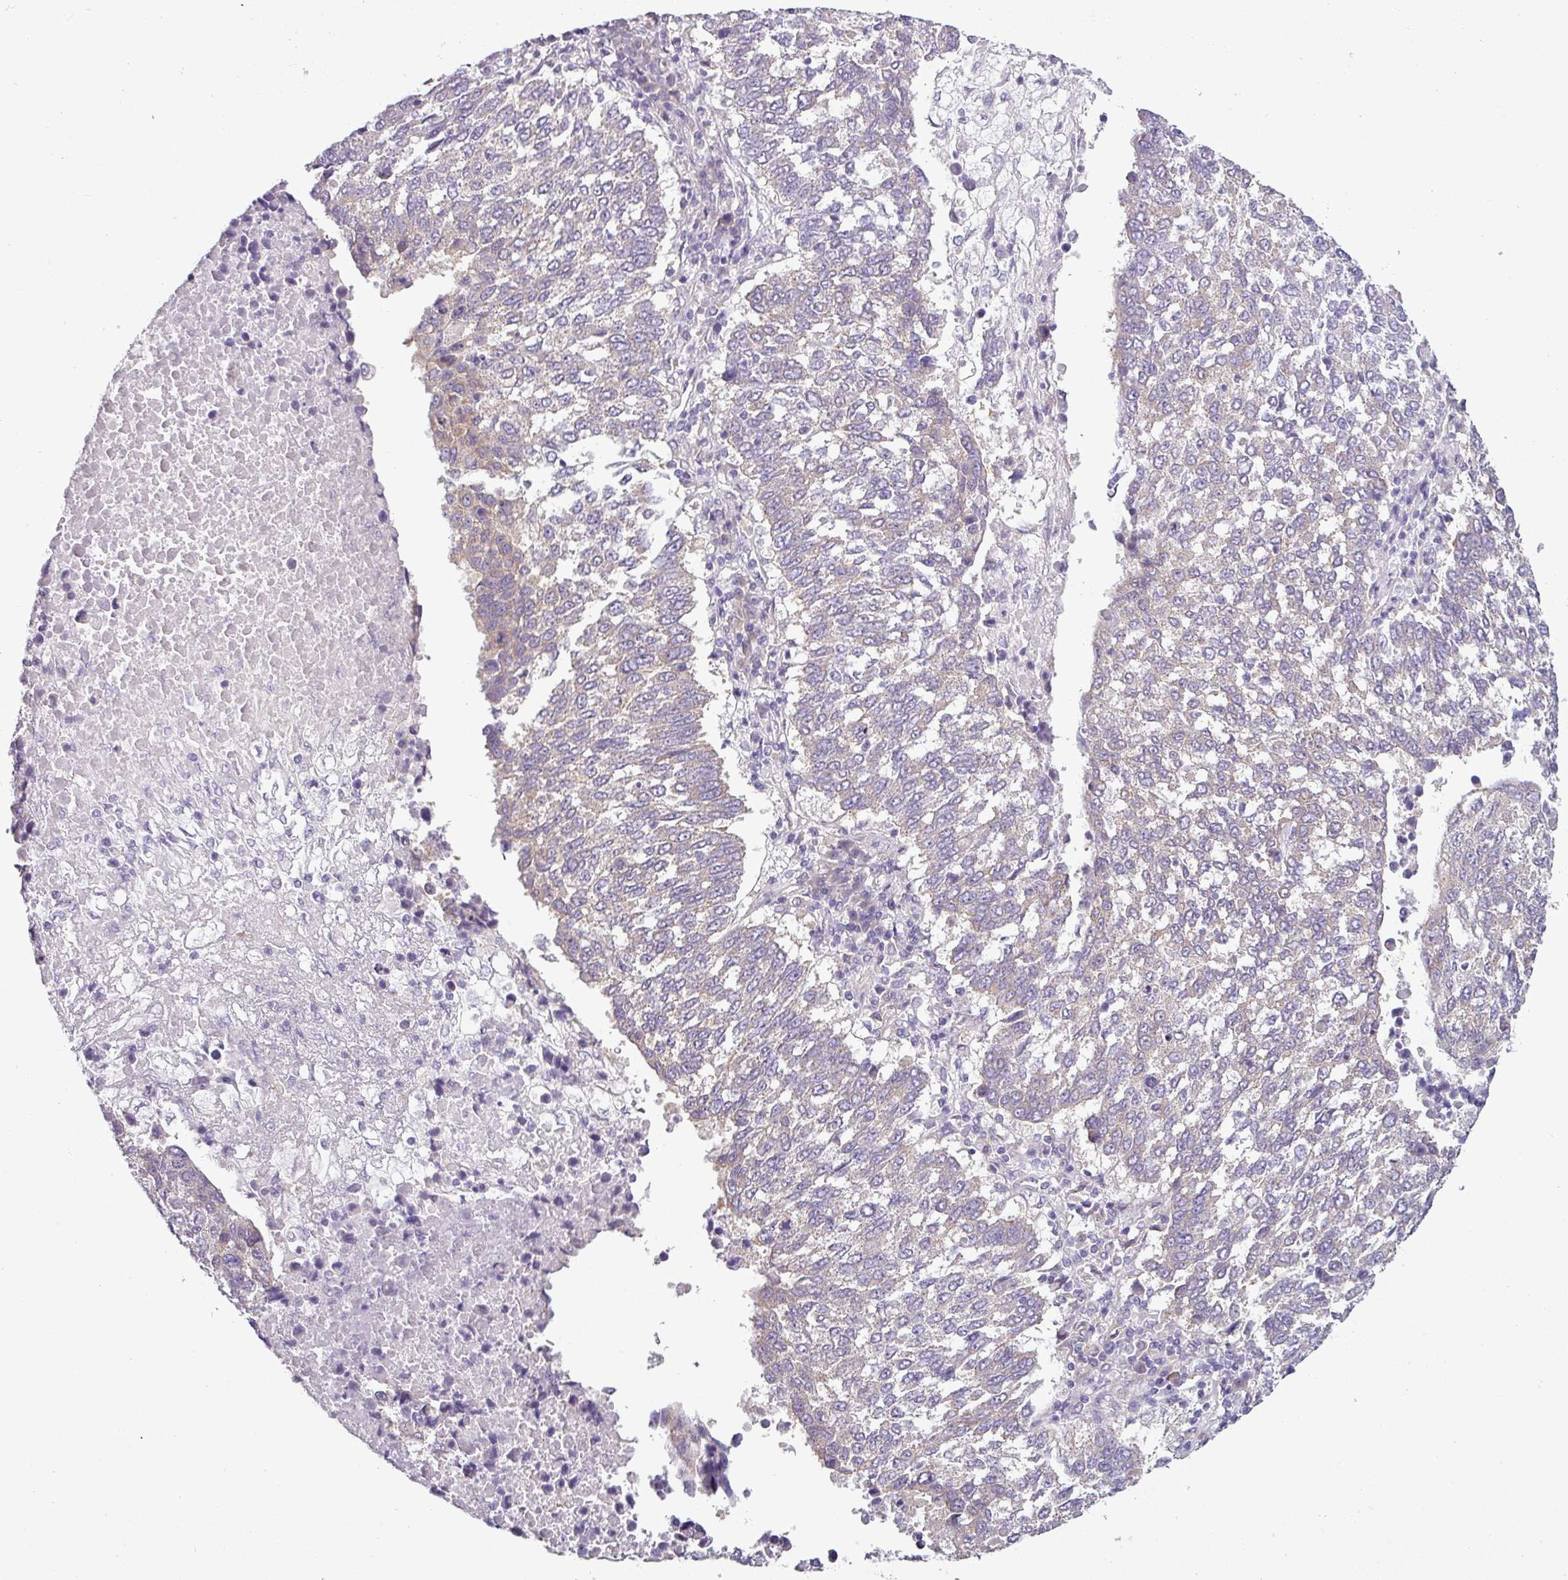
{"staining": {"intensity": "weak", "quantity": "<25%", "location": "cytoplasmic/membranous"}, "tissue": "lung cancer", "cell_type": "Tumor cells", "image_type": "cancer", "snomed": [{"axis": "morphology", "description": "Squamous cell carcinoma, NOS"}, {"axis": "topography", "description": "Lung"}], "caption": "This is a photomicrograph of immunohistochemistry staining of lung squamous cell carcinoma, which shows no positivity in tumor cells. Nuclei are stained in blue.", "gene": "TOR1AIP2", "patient": {"sex": "male", "age": 73}}